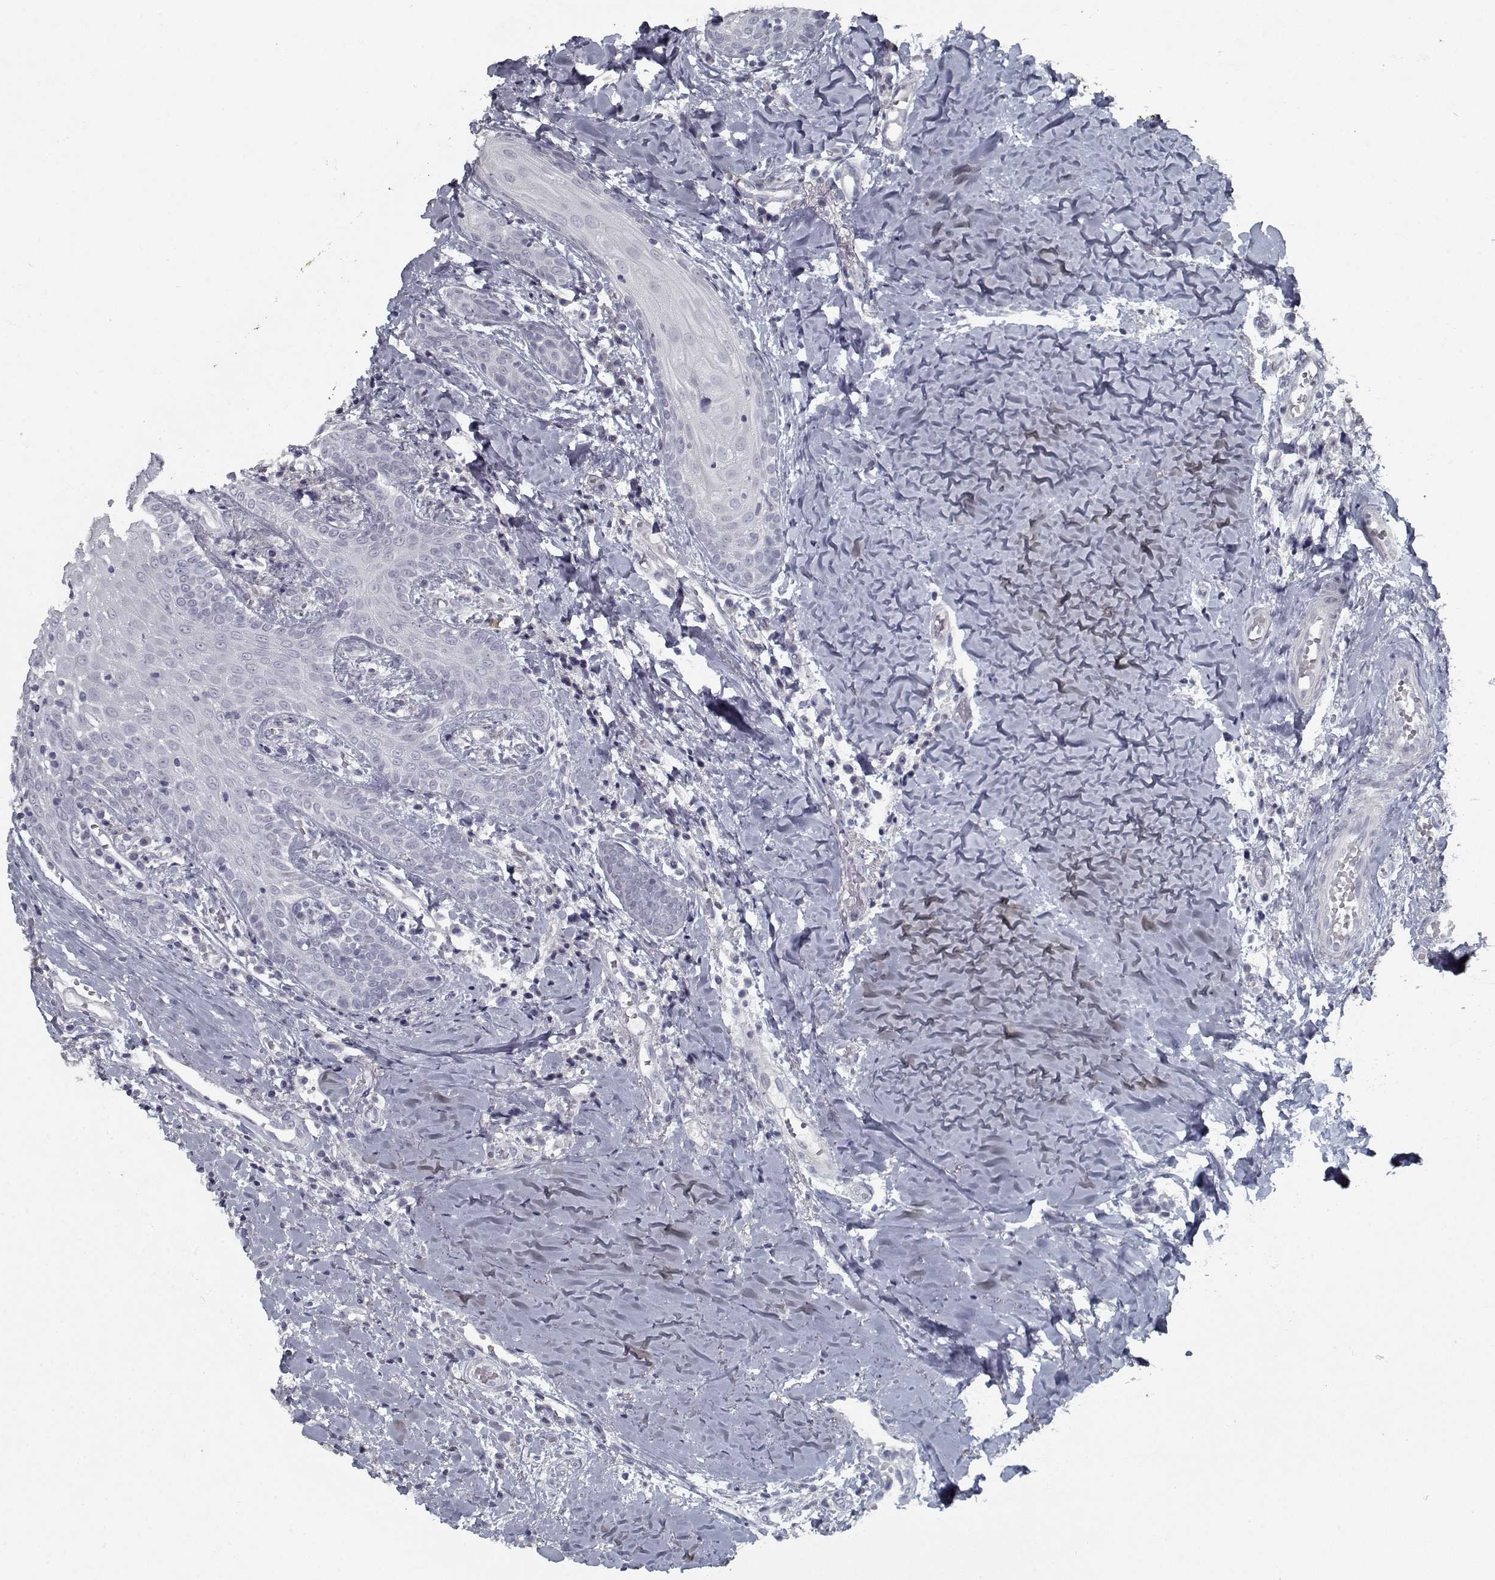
{"staining": {"intensity": "negative", "quantity": "none", "location": "none"}, "tissue": "head and neck cancer", "cell_type": "Tumor cells", "image_type": "cancer", "snomed": [{"axis": "morphology", "description": "Normal tissue, NOS"}, {"axis": "morphology", "description": "Squamous cell carcinoma, NOS"}, {"axis": "topography", "description": "Oral tissue"}, {"axis": "topography", "description": "Salivary gland"}, {"axis": "topography", "description": "Head-Neck"}], "caption": "A high-resolution histopathology image shows IHC staining of squamous cell carcinoma (head and neck), which shows no significant positivity in tumor cells.", "gene": "GAD2", "patient": {"sex": "female", "age": 62}}